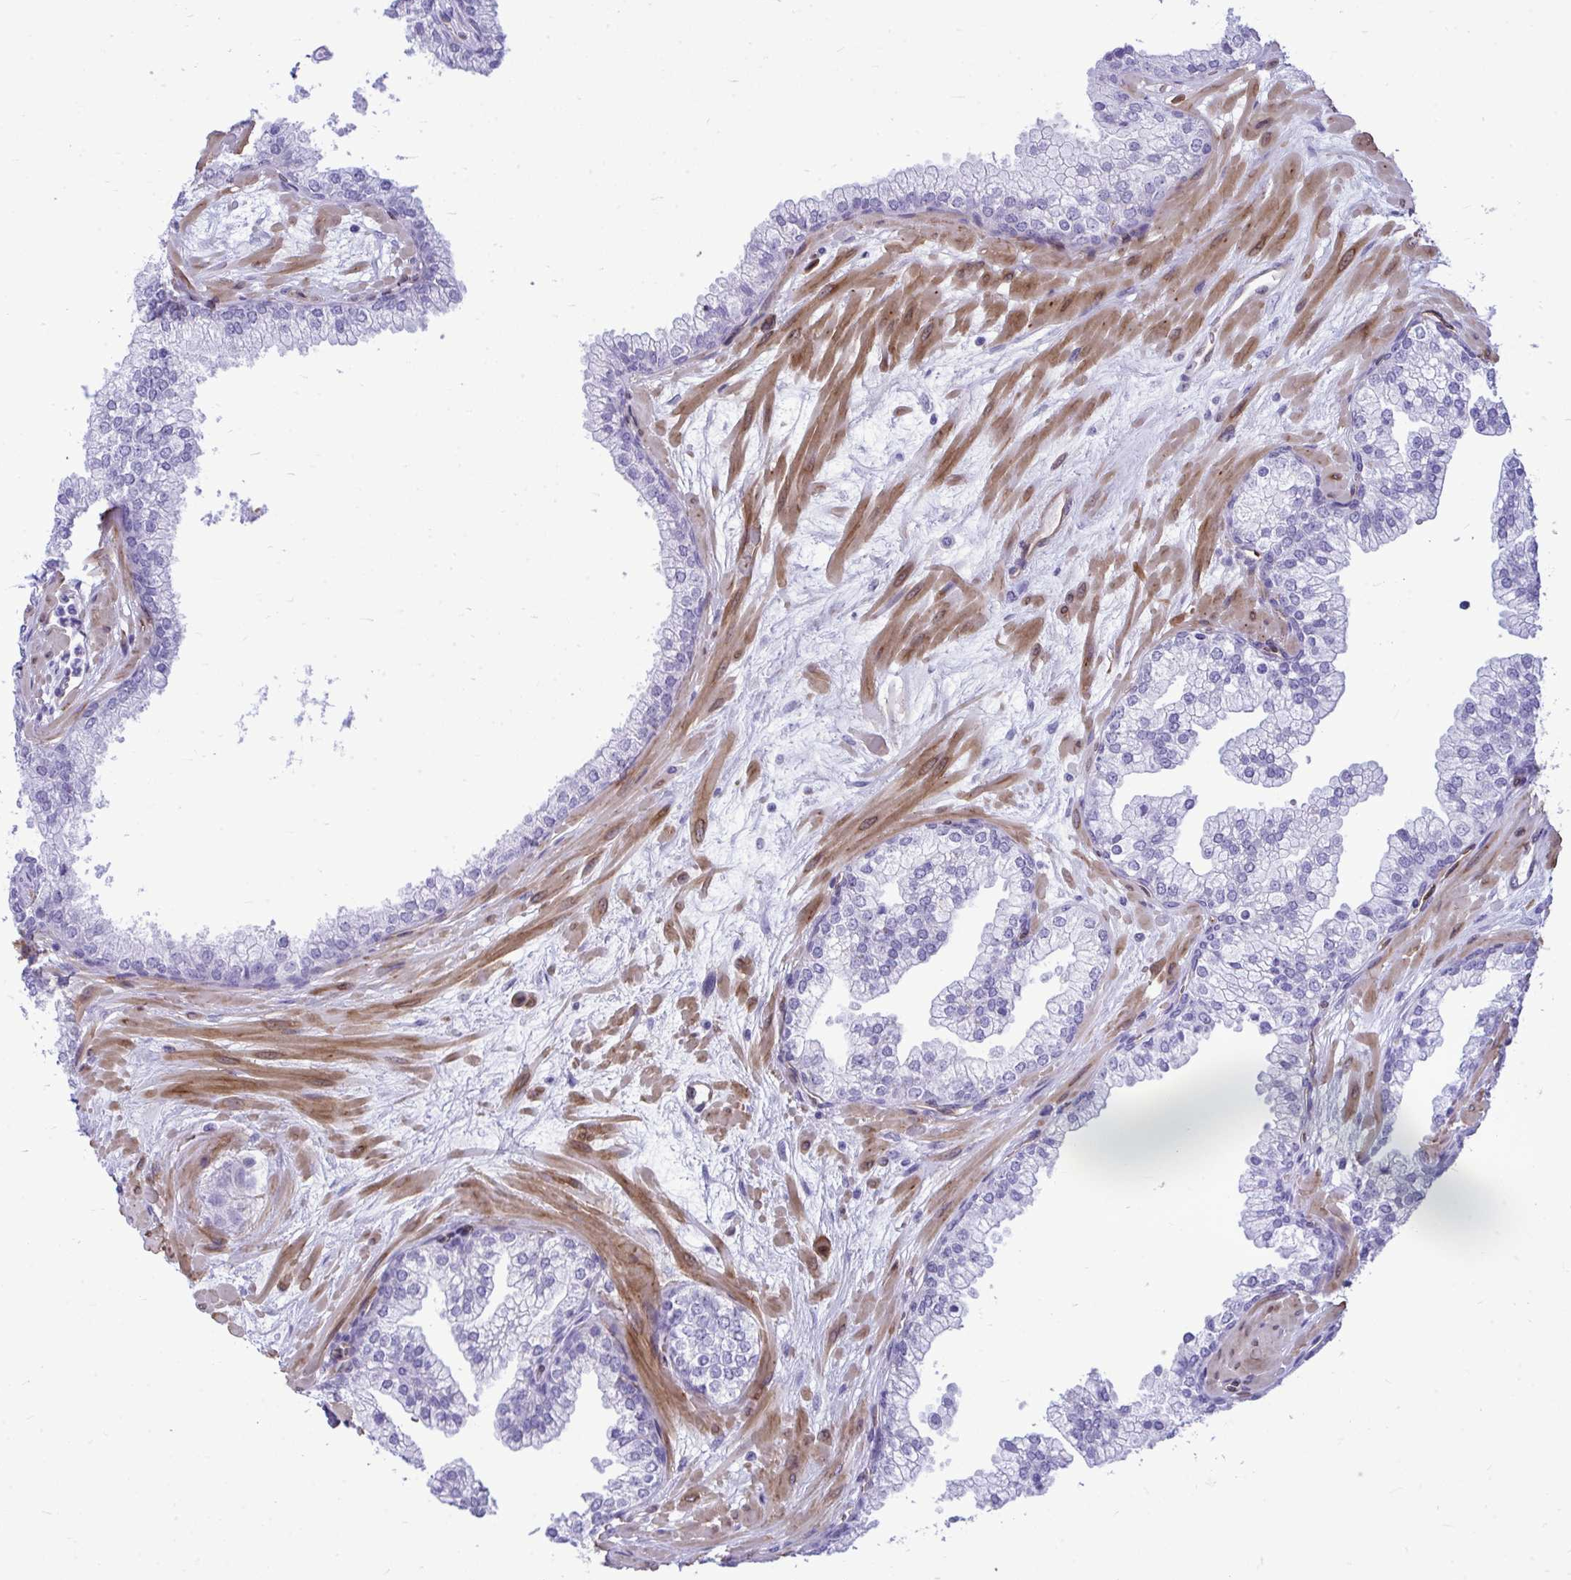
{"staining": {"intensity": "negative", "quantity": "none", "location": "none"}, "tissue": "prostate", "cell_type": "Glandular cells", "image_type": "normal", "snomed": [{"axis": "morphology", "description": "Normal tissue, NOS"}, {"axis": "topography", "description": "Prostate"}, {"axis": "topography", "description": "Peripheral nerve tissue"}], "caption": "Immunohistochemistry of normal human prostate exhibits no expression in glandular cells.", "gene": "LIMS2", "patient": {"sex": "male", "age": 61}}